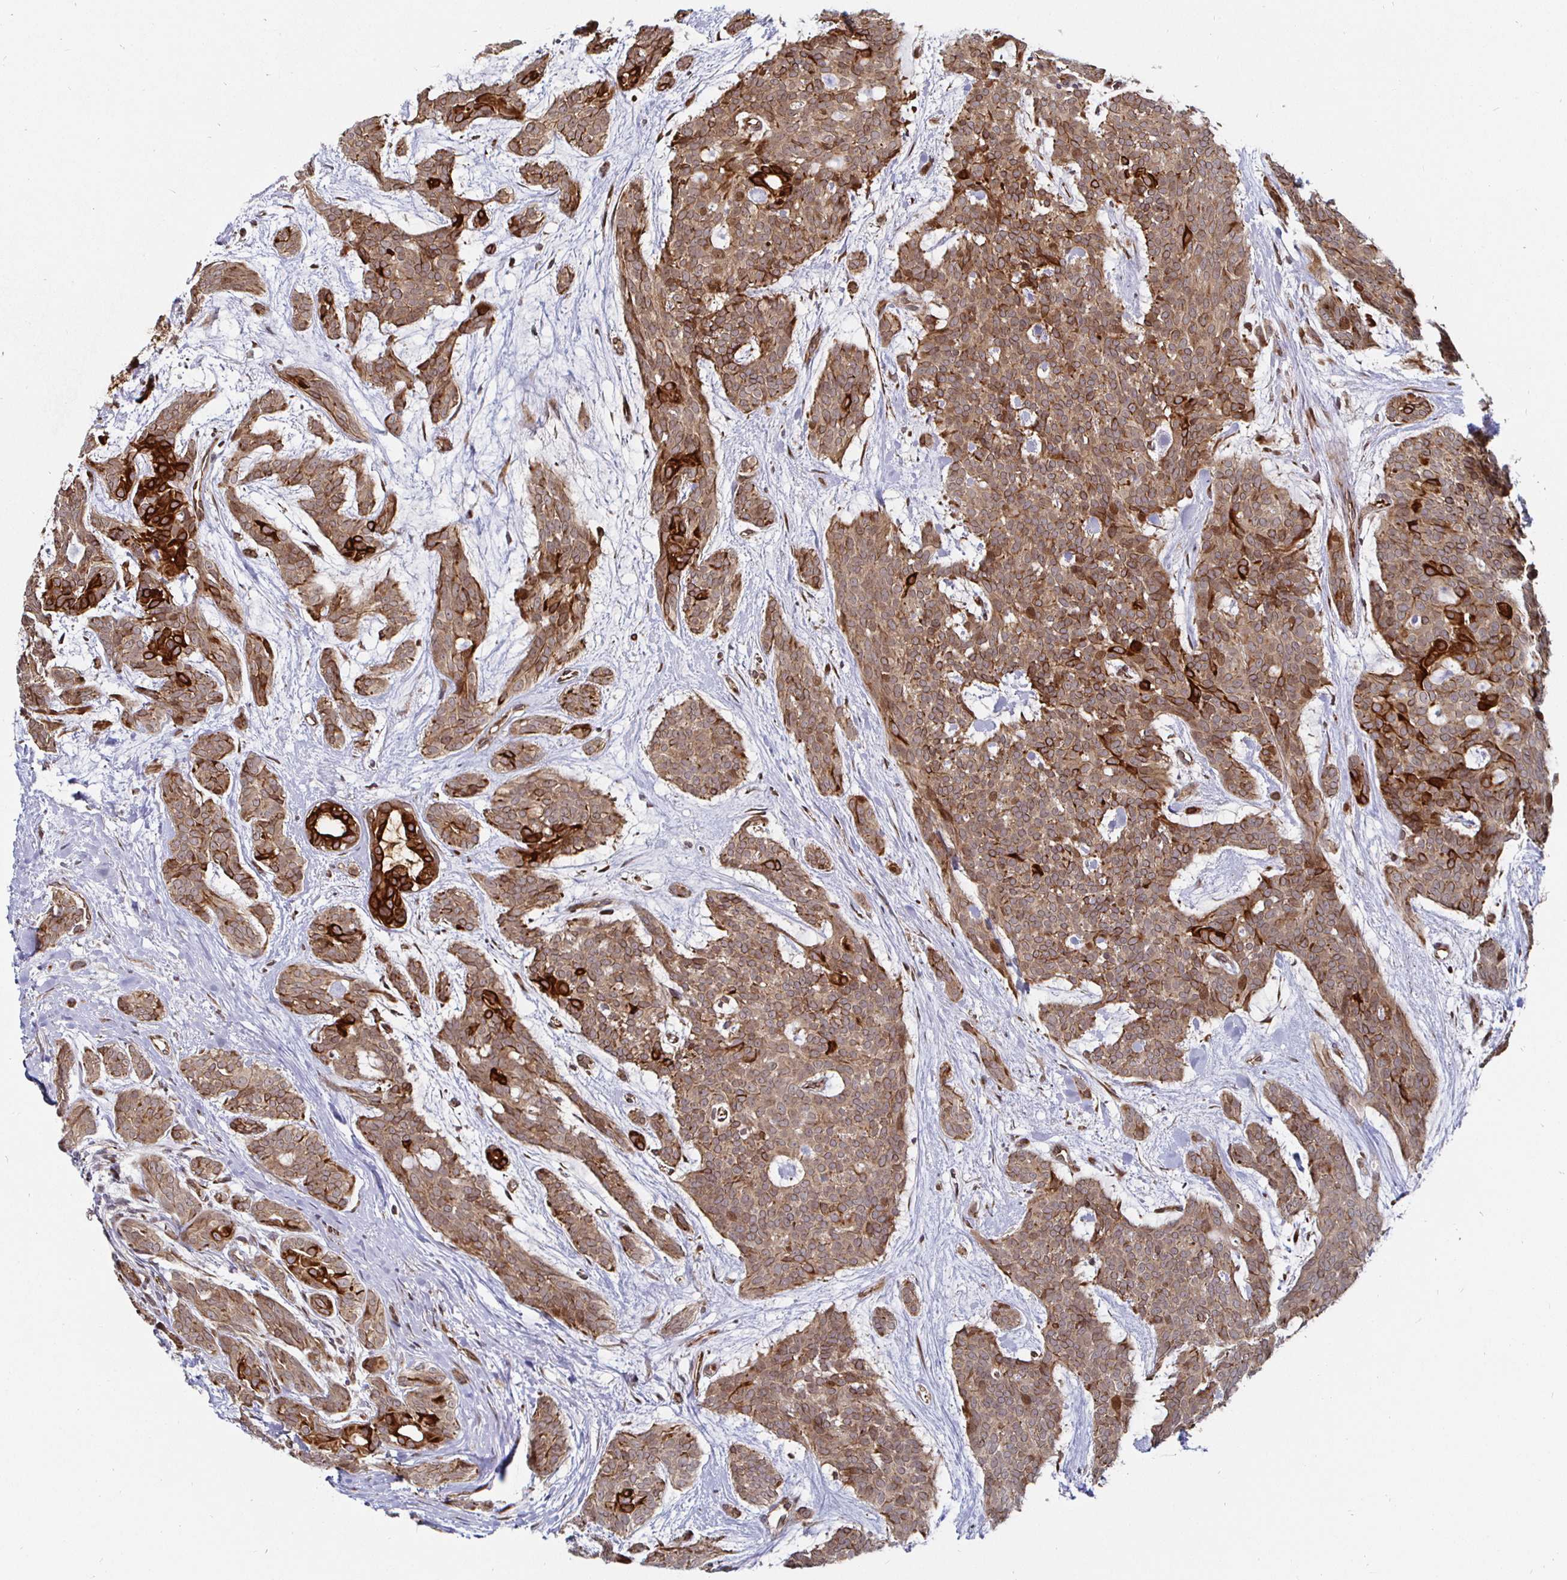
{"staining": {"intensity": "strong", "quantity": "25%-75%", "location": "cytoplasmic/membranous"}, "tissue": "head and neck cancer", "cell_type": "Tumor cells", "image_type": "cancer", "snomed": [{"axis": "morphology", "description": "Adenocarcinoma, NOS"}, {"axis": "topography", "description": "Head-Neck"}], "caption": "DAB immunohistochemical staining of head and neck cancer reveals strong cytoplasmic/membranous protein expression in about 25%-75% of tumor cells.", "gene": "TBKBP1", "patient": {"sex": "male", "age": 66}}